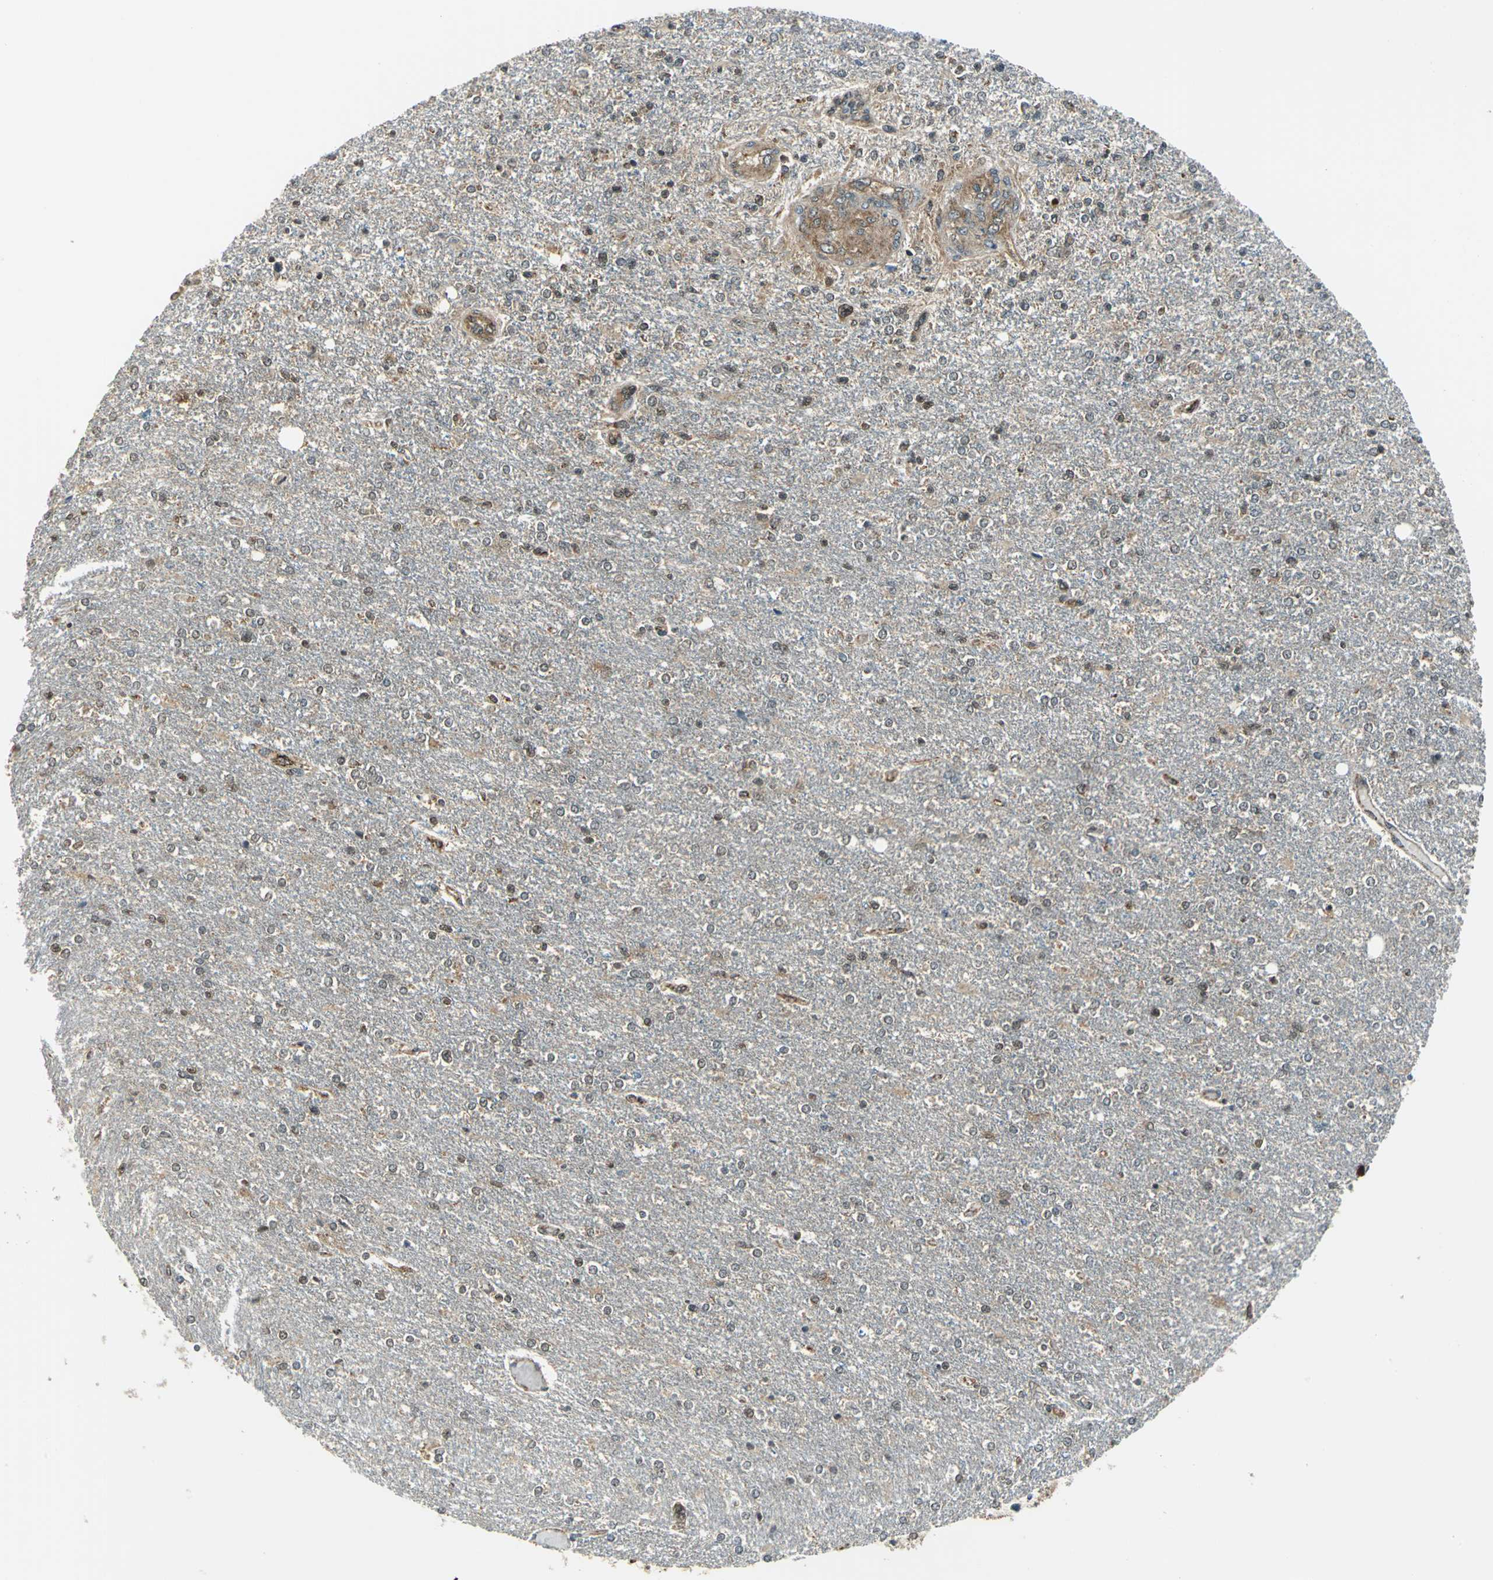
{"staining": {"intensity": "moderate", "quantity": ">75%", "location": "cytoplasmic/membranous,nuclear"}, "tissue": "glioma", "cell_type": "Tumor cells", "image_type": "cancer", "snomed": [{"axis": "morphology", "description": "Glioma, malignant, High grade"}, {"axis": "topography", "description": "Cerebral cortex"}], "caption": "A brown stain shows moderate cytoplasmic/membranous and nuclear positivity of a protein in human glioma tumor cells.", "gene": "NUDT2", "patient": {"sex": "male", "age": 76}}